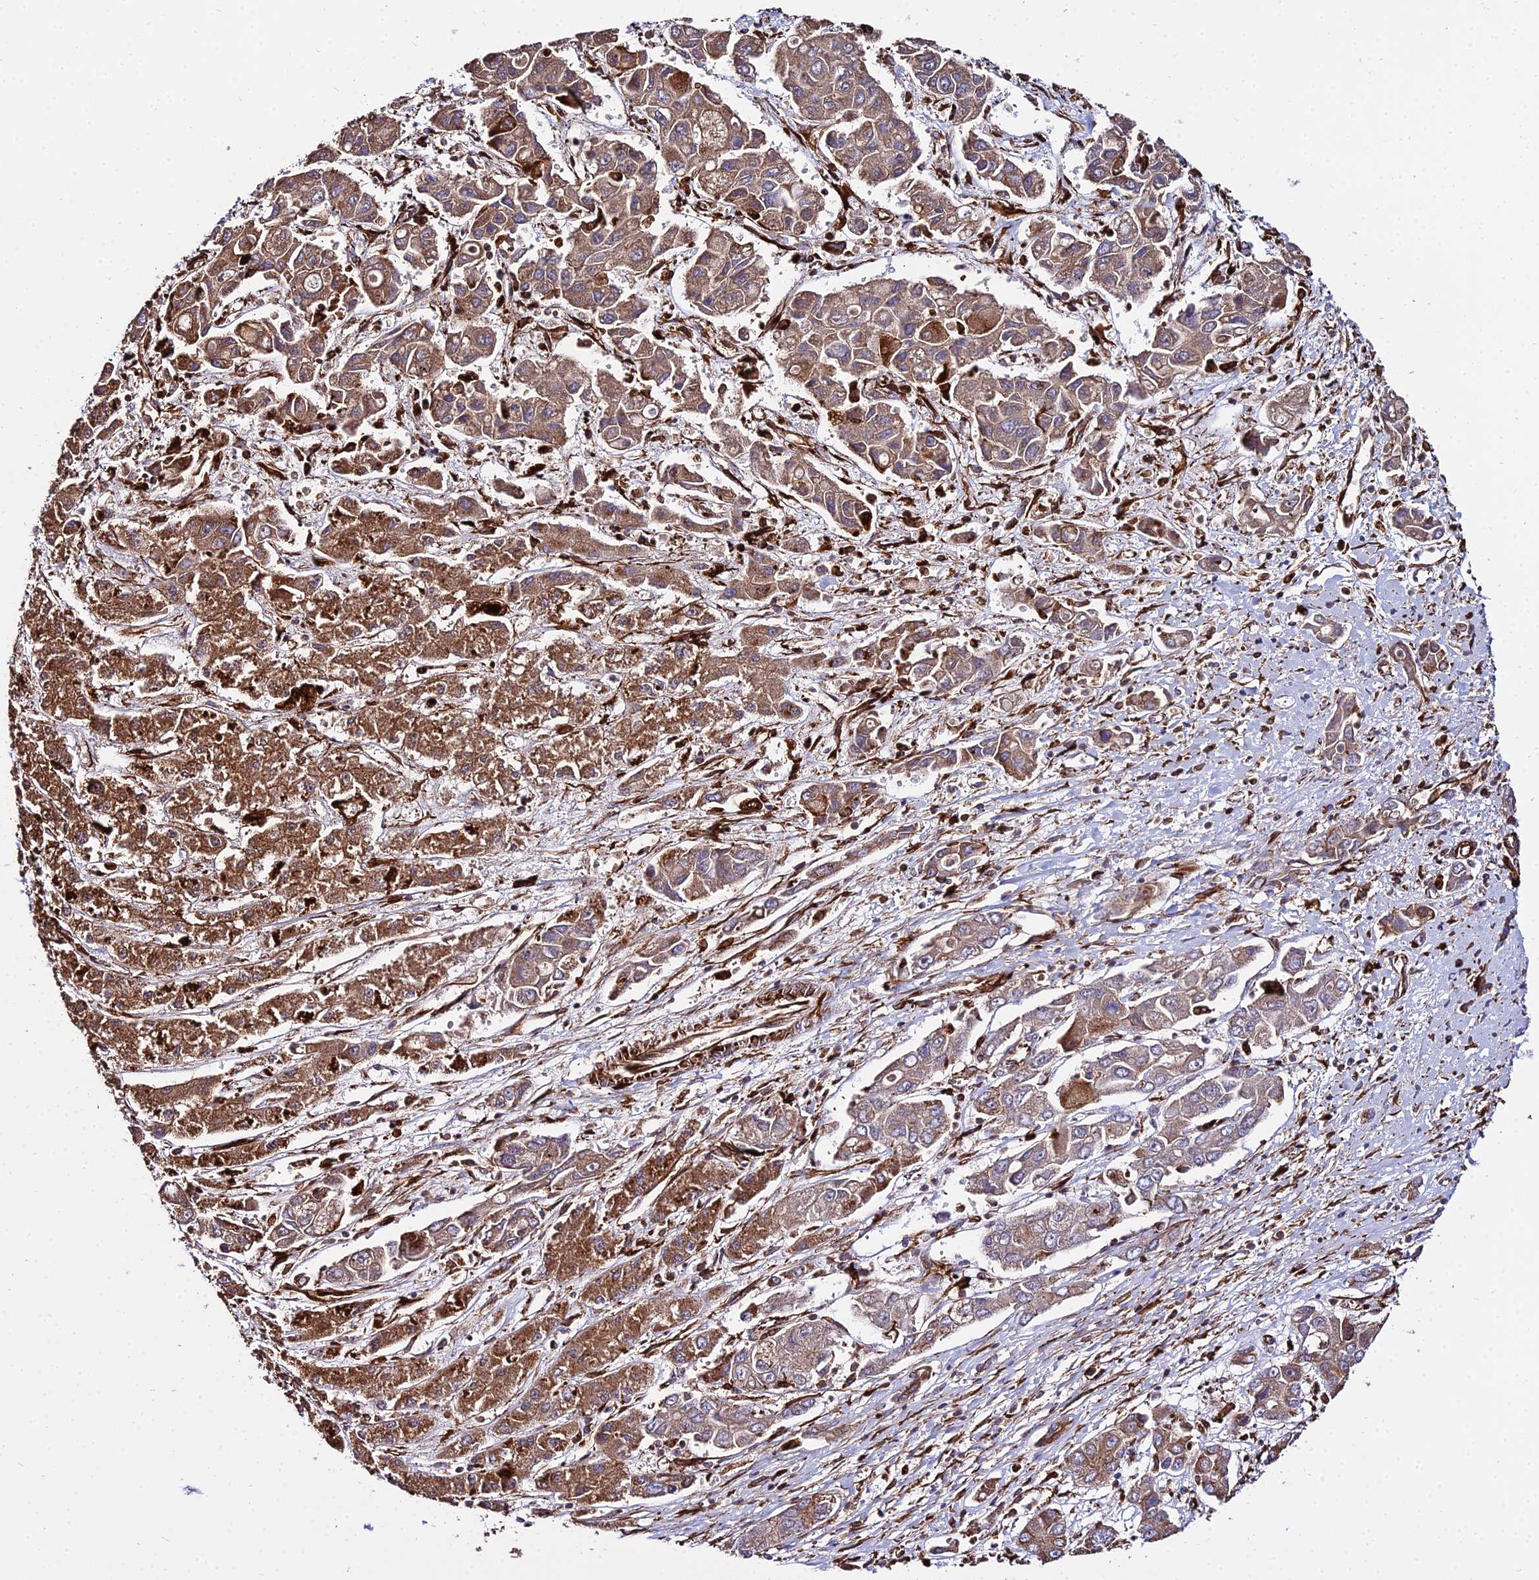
{"staining": {"intensity": "moderate", "quantity": ">75%", "location": "cytoplasmic/membranous"}, "tissue": "liver cancer", "cell_type": "Tumor cells", "image_type": "cancer", "snomed": [{"axis": "morphology", "description": "Cholangiocarcinoma"}, {"axis": "topography", "description": "Liver"}], "caption": "Brown immunohistochemical staining in liver cholangiocarcinoma displays moderate cytoplasmic/membranous positivity in approximately >75% of tumor cells. (DAB IHC with brightfield microscopy, high magnification).", "gene": "PEX19", "patient": {"sex": "male", "age": 67}}